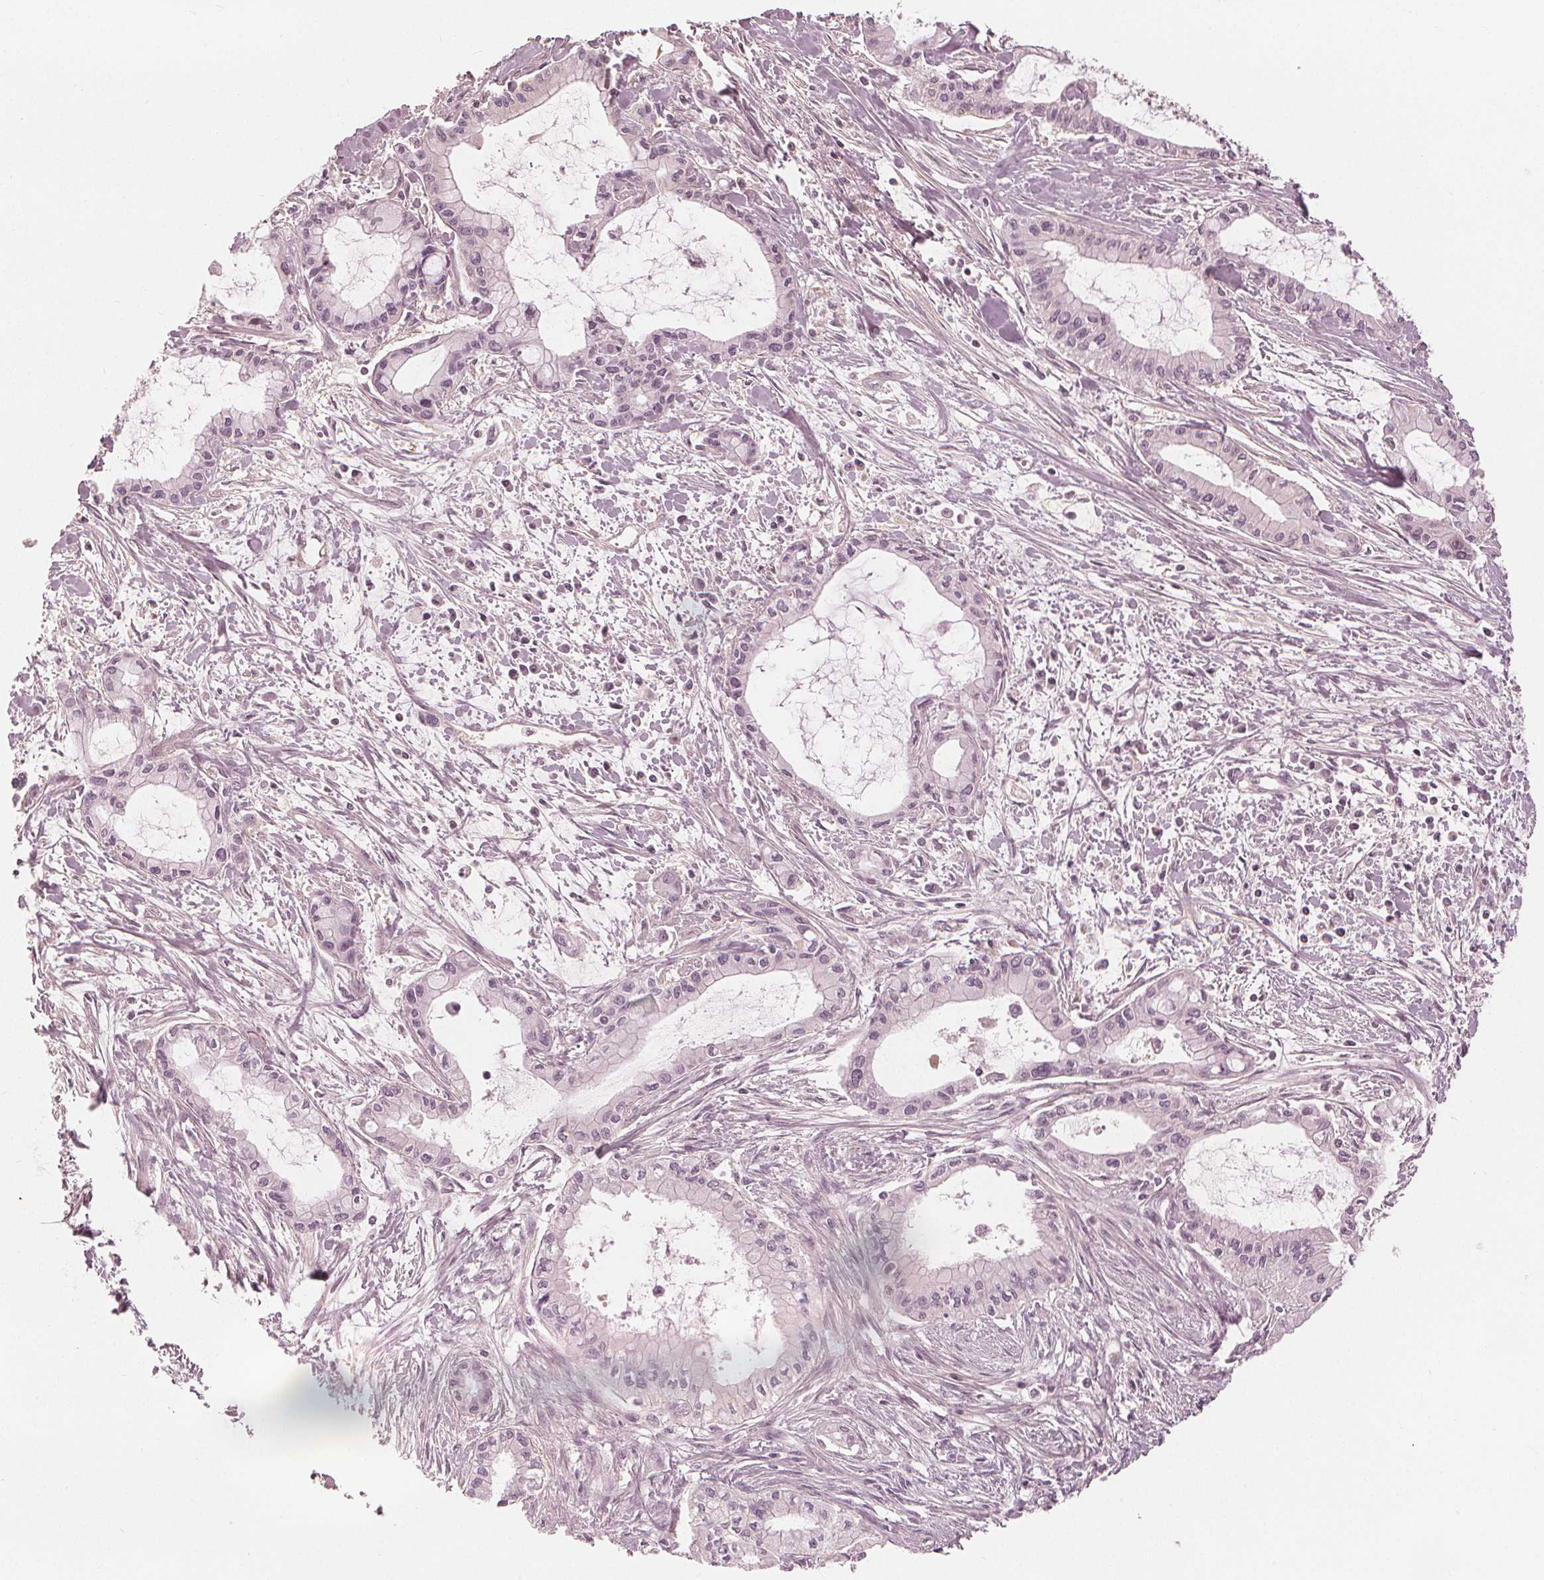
{"staining": {"intensity": "negative", "quantity": "none", "location": "none"}, "tissue": "pancreatic cancer", "cell_type": "Tumor cells", "image_type": "cancer", "snomed": [{"axis": "morphology", "description": "Adenocarcinoma, NOS"}, {"axis": "topography", "description": "Pancreas"}], "caption": "This is a photomicrograph of immunohistochemistry (IHC) staining of adenocarcinoma (pancreatic), which shows no positivity in tumor cells.", "gene": "PAEP", "patient": {"sex": "male", "age": 48}}